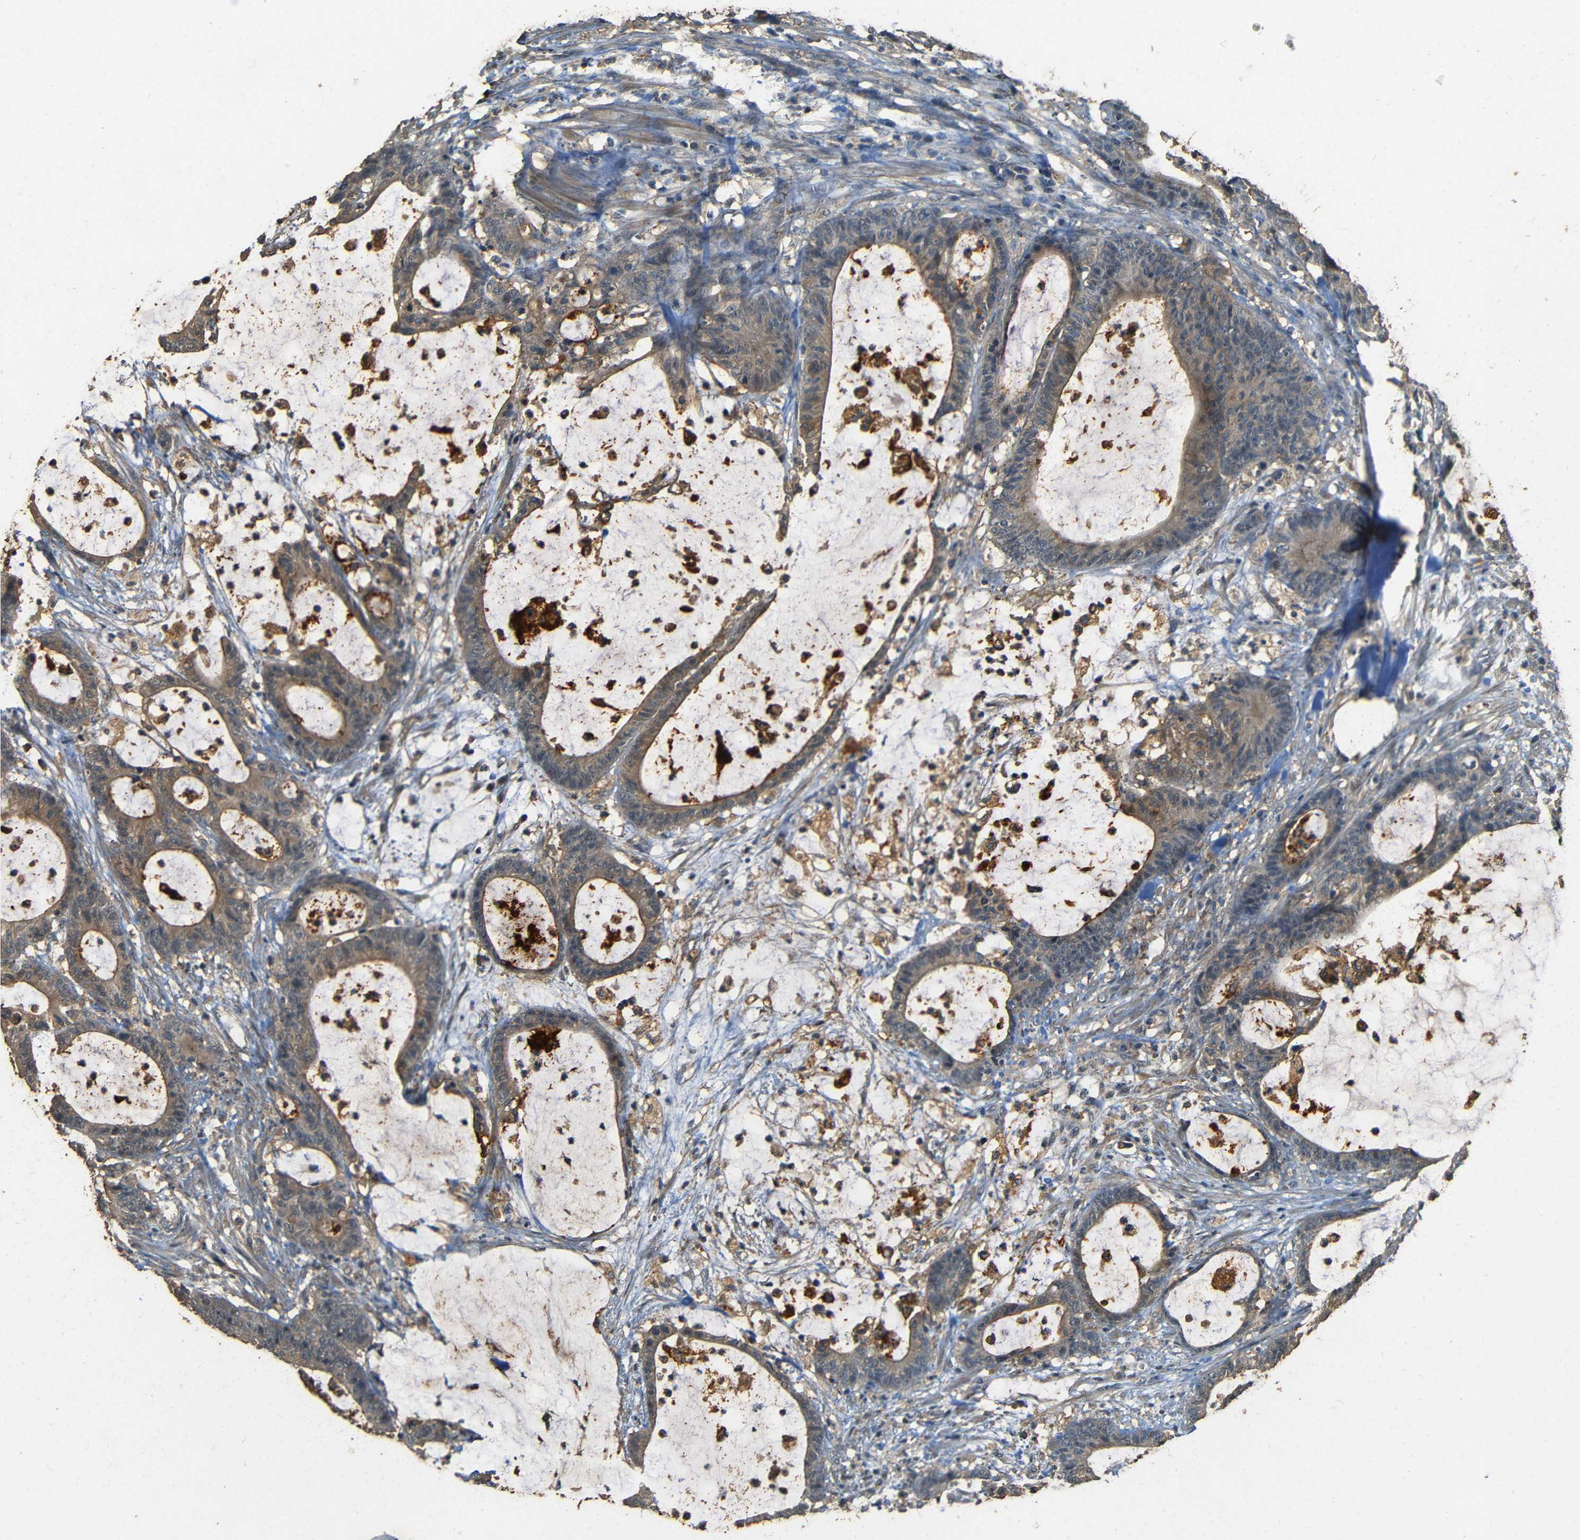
{"staining": {"intensity": "weak", "quantity": ">75%", "location": "cytoplasmic/membranous"}, "tissue": "colorectal cancer", "cell_type": "Tumor cells", "image_type": "cancer", "snomed": [{"axis": "morphology", "description": "Adenocarcinoma, NOS"}, {"axis": "topography", "description": "Colon"}], "caption": "Immunohistochemistry image of neoplastic tissue: colorectal adenocarcinoma stained using IHC shows low levels of weak protein expression localized specifically in the cytoplasmic/membranous of tumor cells, appearing as a cytoplasmic/membranous brown color.", "gene": "PDE5A", "patient": {"sex": "female", "age": 84}}